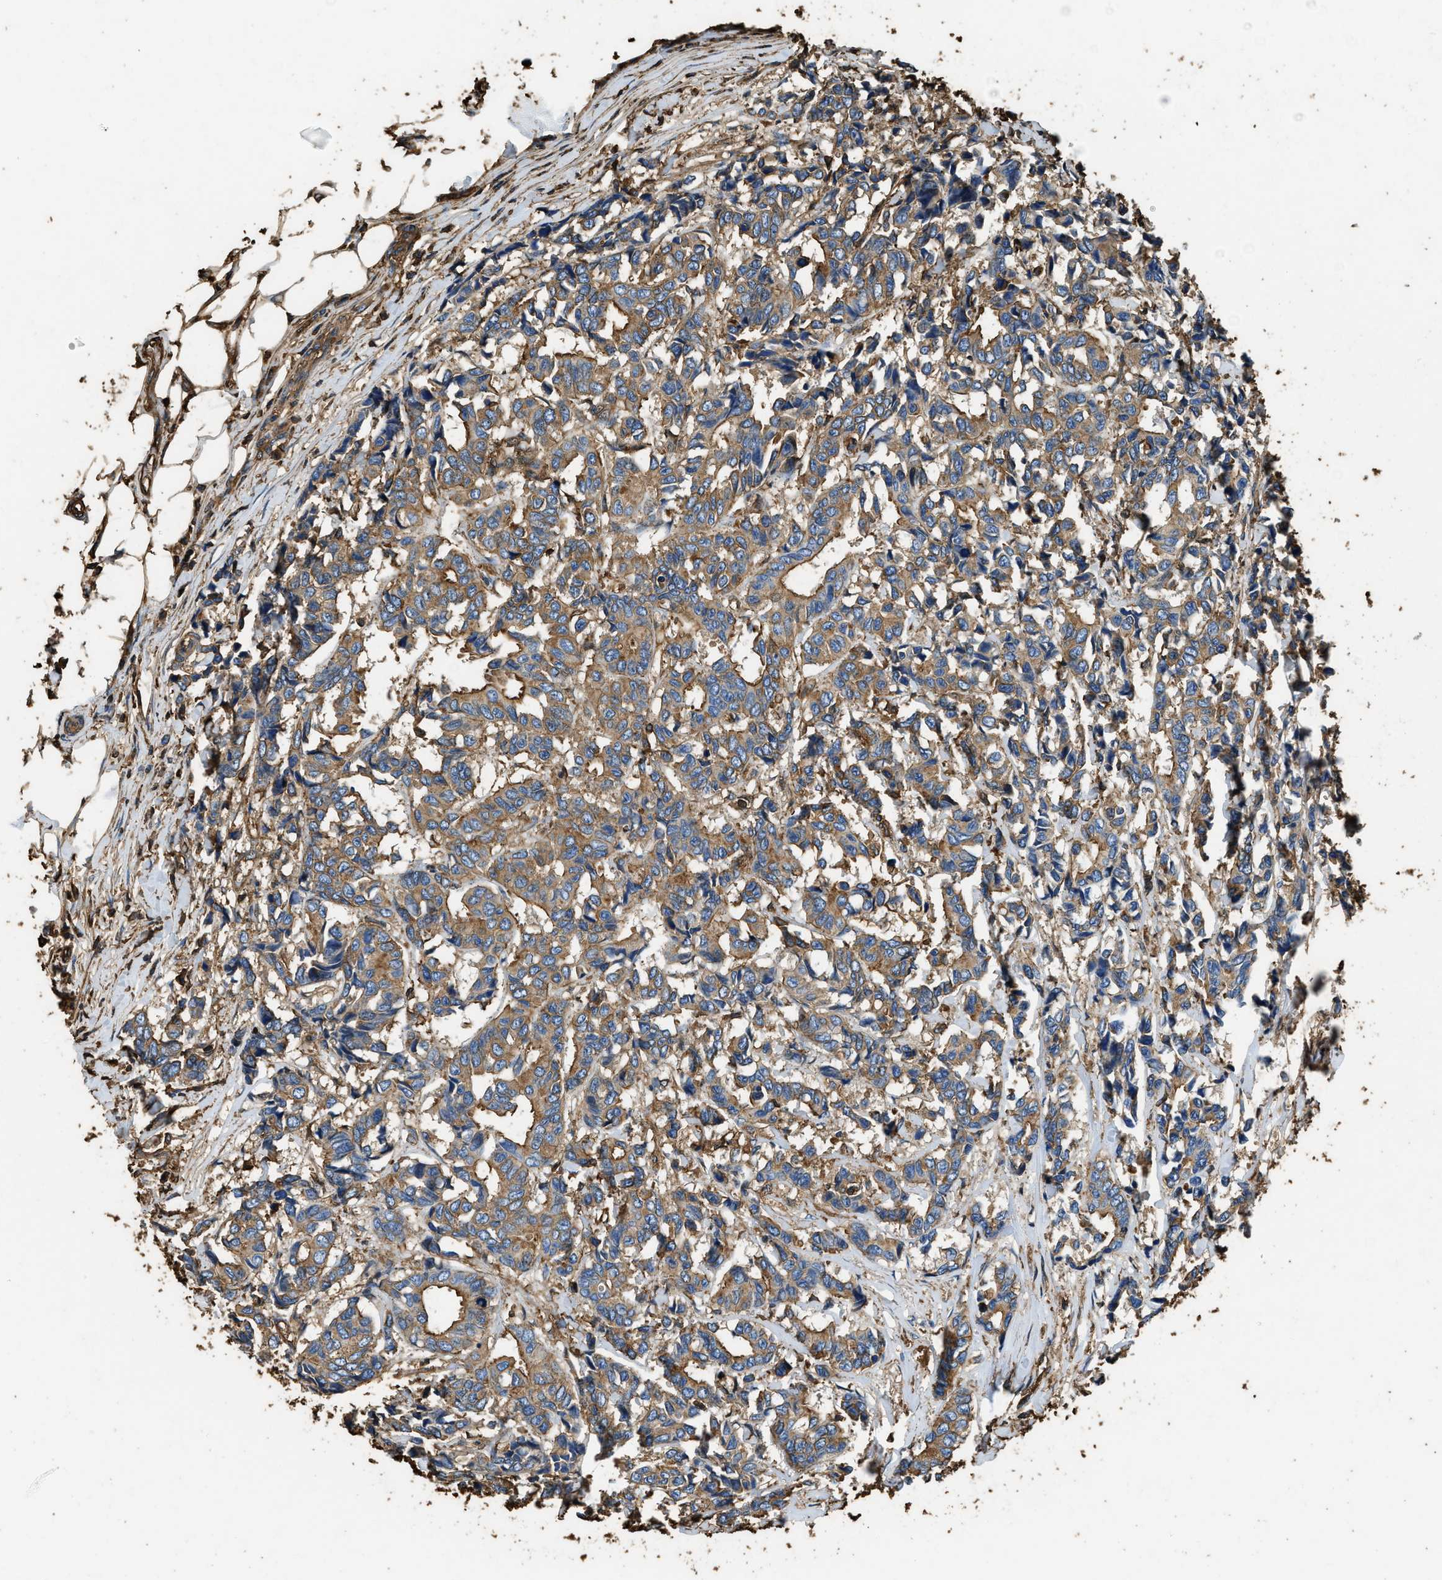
{"staining": {"intensity": "moderate", "quantity": ">75%", "location": "cytoplasmic/membranous"}, "tissue": "breast cancer", "cell_type": "Tumor cells", "image_type": "cancer", "snomed": [{"axis": "morphology", "description": "Duct carcinoma"}, {"axis": "topography", "description": "Breast"}], "caption": "The image demonstrates a brown stain indicating the presence of a protein in the cytoplasmic/membranous of tumor cells in breast cancer. Using DAB (brown) and hematoxylin (blue) stains, captured at high magnification using brightfield microscopy.", "gene": "ACCS", "patient": {"sex": "female", "age": 87}}